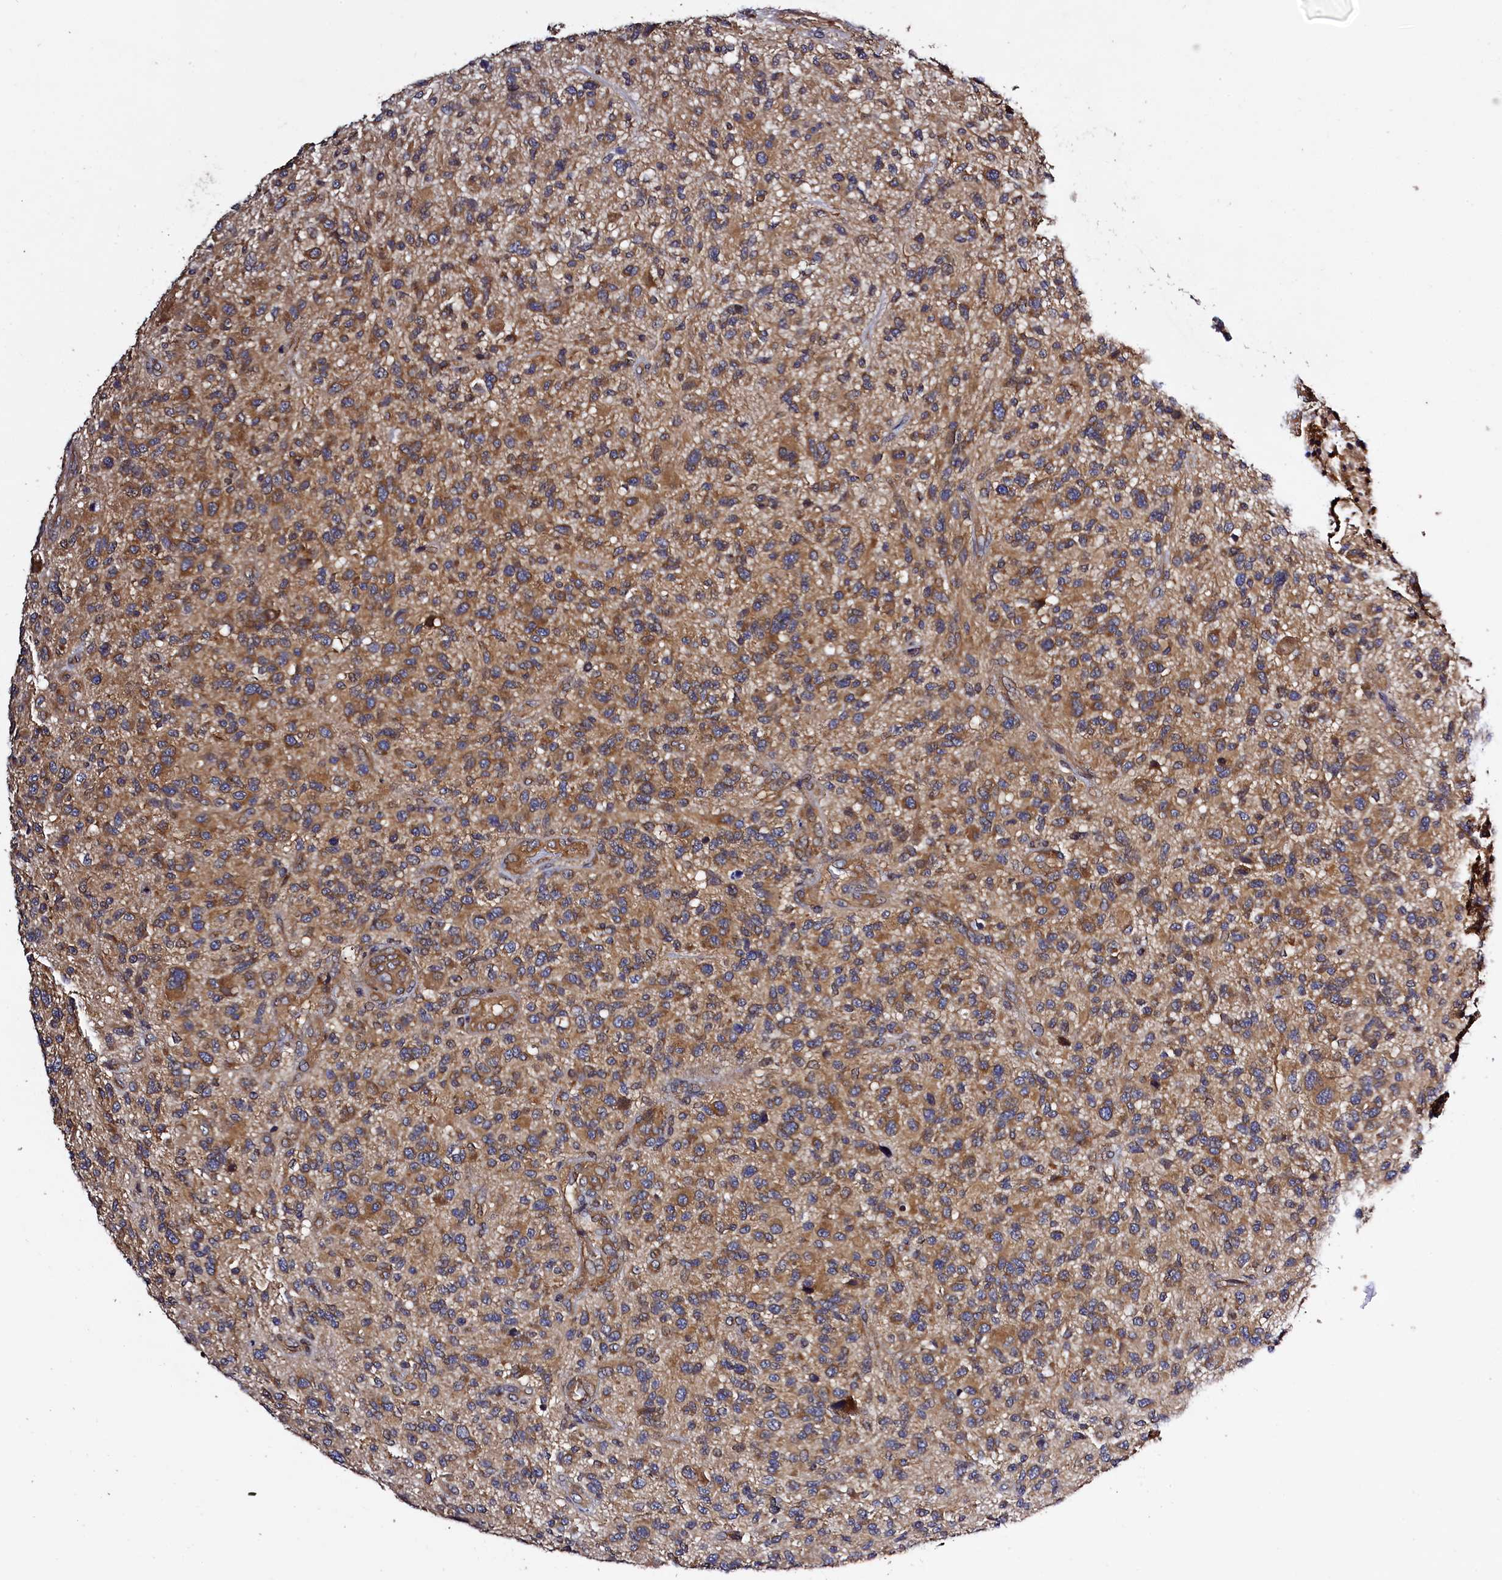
{"staining": {"intensity": "moderate", "quantity": ">75%", "location": "cytoplasmic/membranous"}, "tissue": "glioma", "cell_type": "Tumor cells", "image_type": "cancer", "snomed": [{"axis": "morphology", "description": "Glioma, malignant, High grade"}, {"axis": "topography", "description": "Brain"}], "caption": "Human glioma stained with a protein marker exhibits moderate staining in tumor cells.", "gene": "KLC2", "patient": {"sex": "male", "age": 47}}